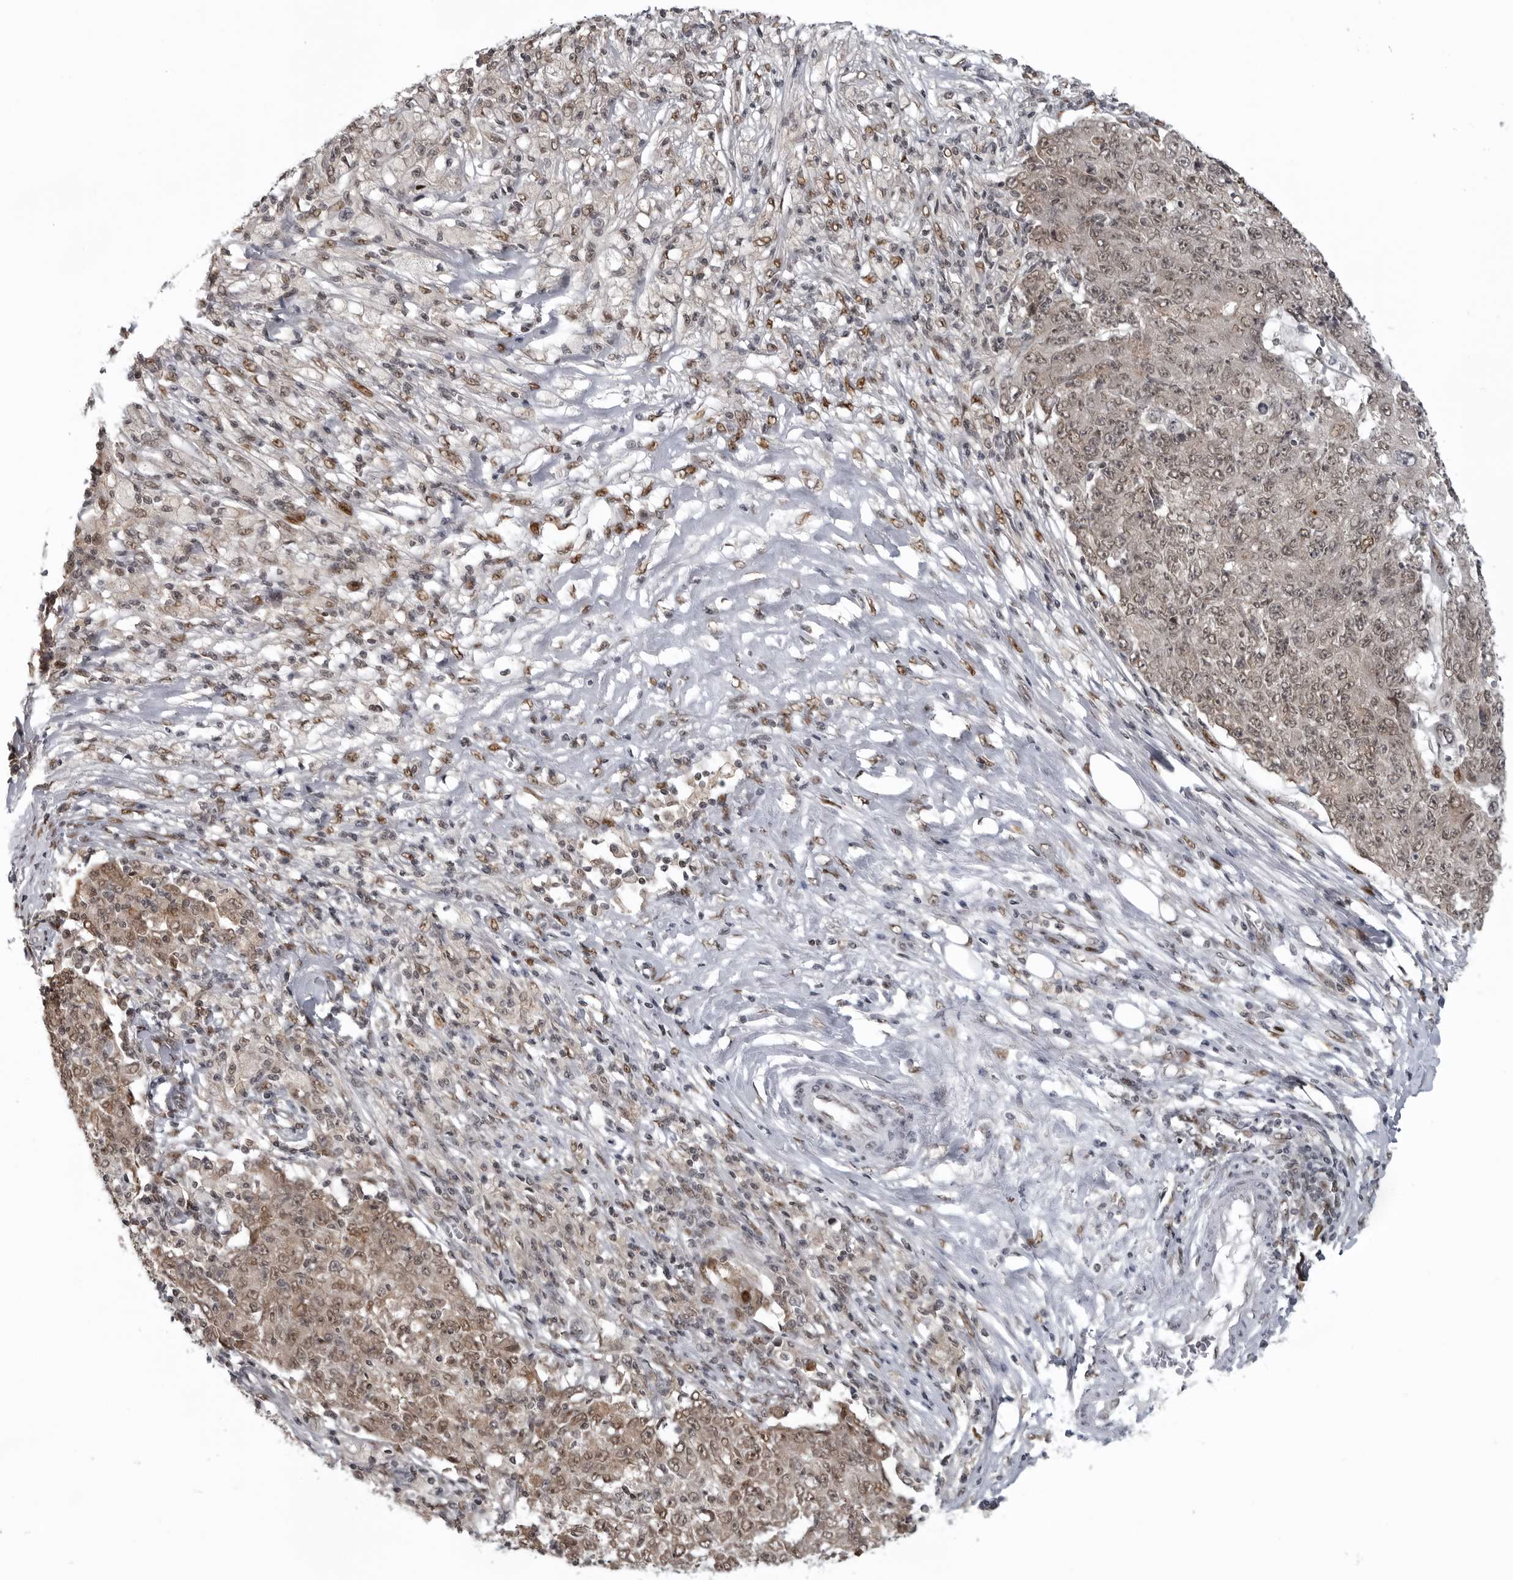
{"staining": {"intensity": "moderate", "quantity": ">75%", "location": "nuclear"}, "tissue": "ovarian cancer", "cell_type": "Tumor cells", "image_type": "cancer", "snomed": [{"axis": "morphology", "description": "Carcinoma, endometroid"}, {"axis": "topography", "description": "Ovary"}], "caption": "Ovarian endometroid carcinoma stained for a protein (brown) displays moderate nuclear positive positivity in approximately >75% of tumor cells.", "gene": "C8orf58", "patient": {"sex": "female", "age": 42}}